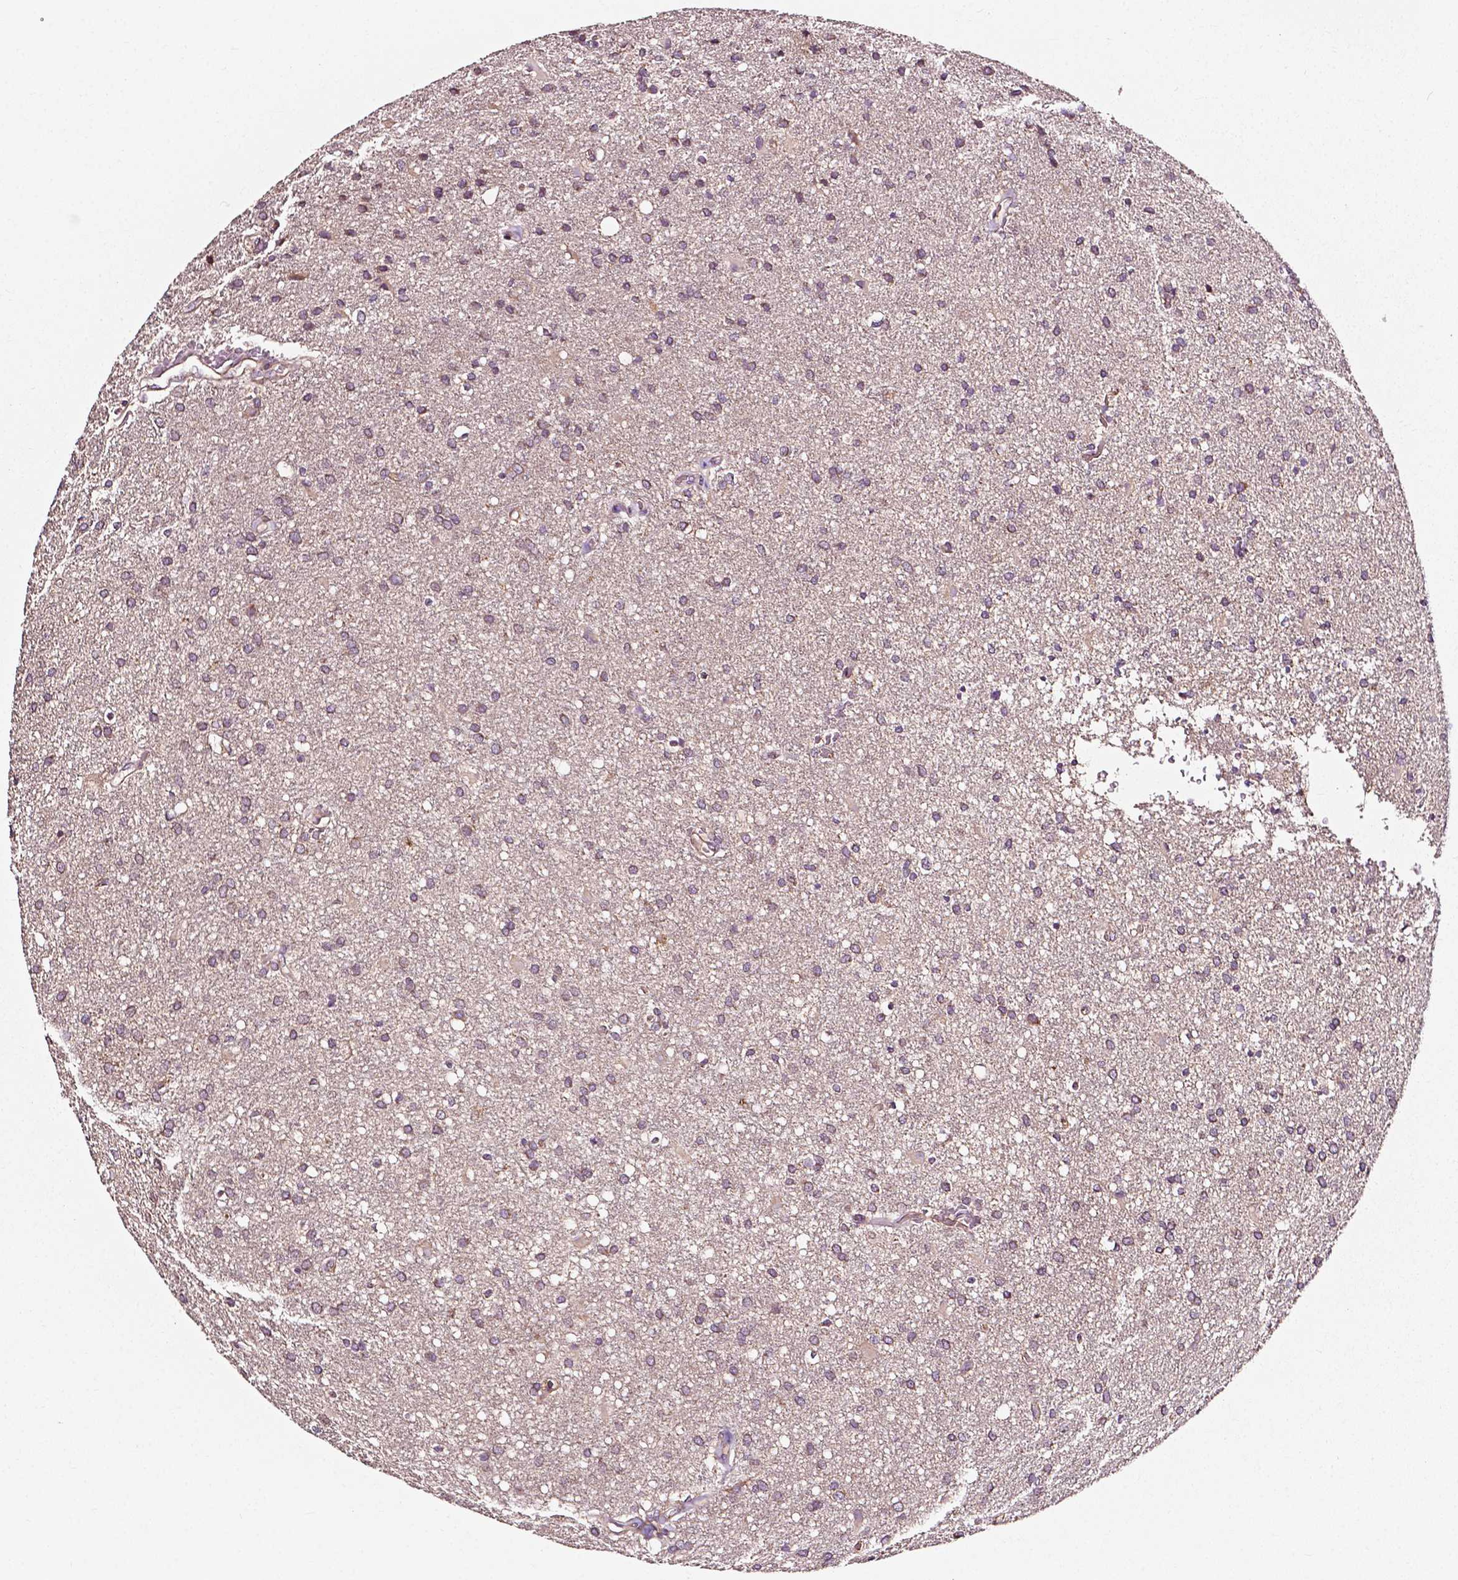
{"staining": {"intensity": "weak", "quantity": "25%-75%", "location": "cytoplasmic/membranous"}, "tissue": "glioma", "cell_type": "Tumor cells", "image_type": "cancer", "snomed": [{"axis": "morphology", "description": "Glioma, malignant, Low grade"}, {"axis": "topography", "description": "Brain"}], "caption": "This is a photomicrograph of IHC staining of malignant low-grade glioma, which shows weak staining in the cytoplasmic/membranous of tumor cells.", "gene": "ATG16L1", "patient": {"sex": "male", "age": 66}}